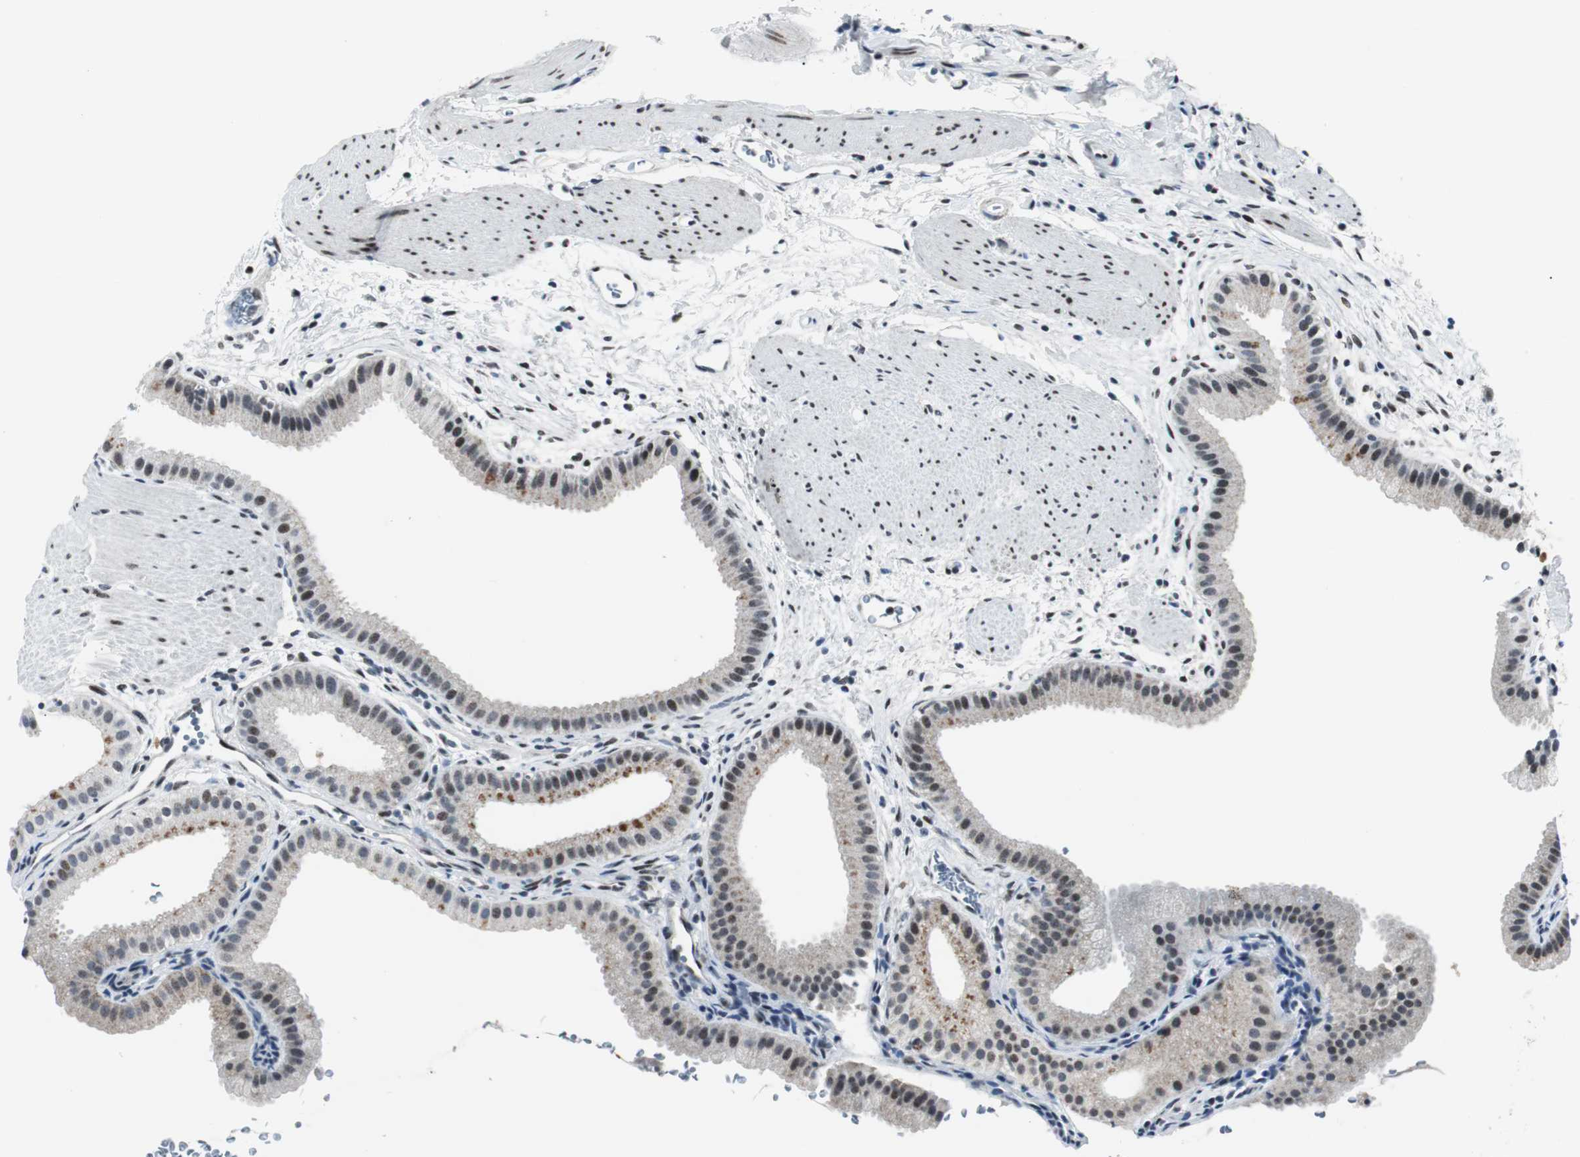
{"staining": {"intensity": "weak", "quantity": ">75%", "location": "nuclear"}, "tissue": "gallbladder", "cell_type": "Glandular cells", "image_type": "normal", "snomed": [{"axis": "morphology", "description": "Normal tissue, NOS"}, {"axis": "topography", "description": "Gallbladder"}], "caption": "Normal gallbladder exhibits weak nuclear positivity in approximately >75% of glandular cells The staining was performed using DAB (3,3'-diaminobenzidine) to visualize the protein expression in brown, while the nuclei were stained in blue with hematoxylin (Magnification: 20x)..", "gene": "MTA1", "patient": {"sex": "female", "age": 64}}